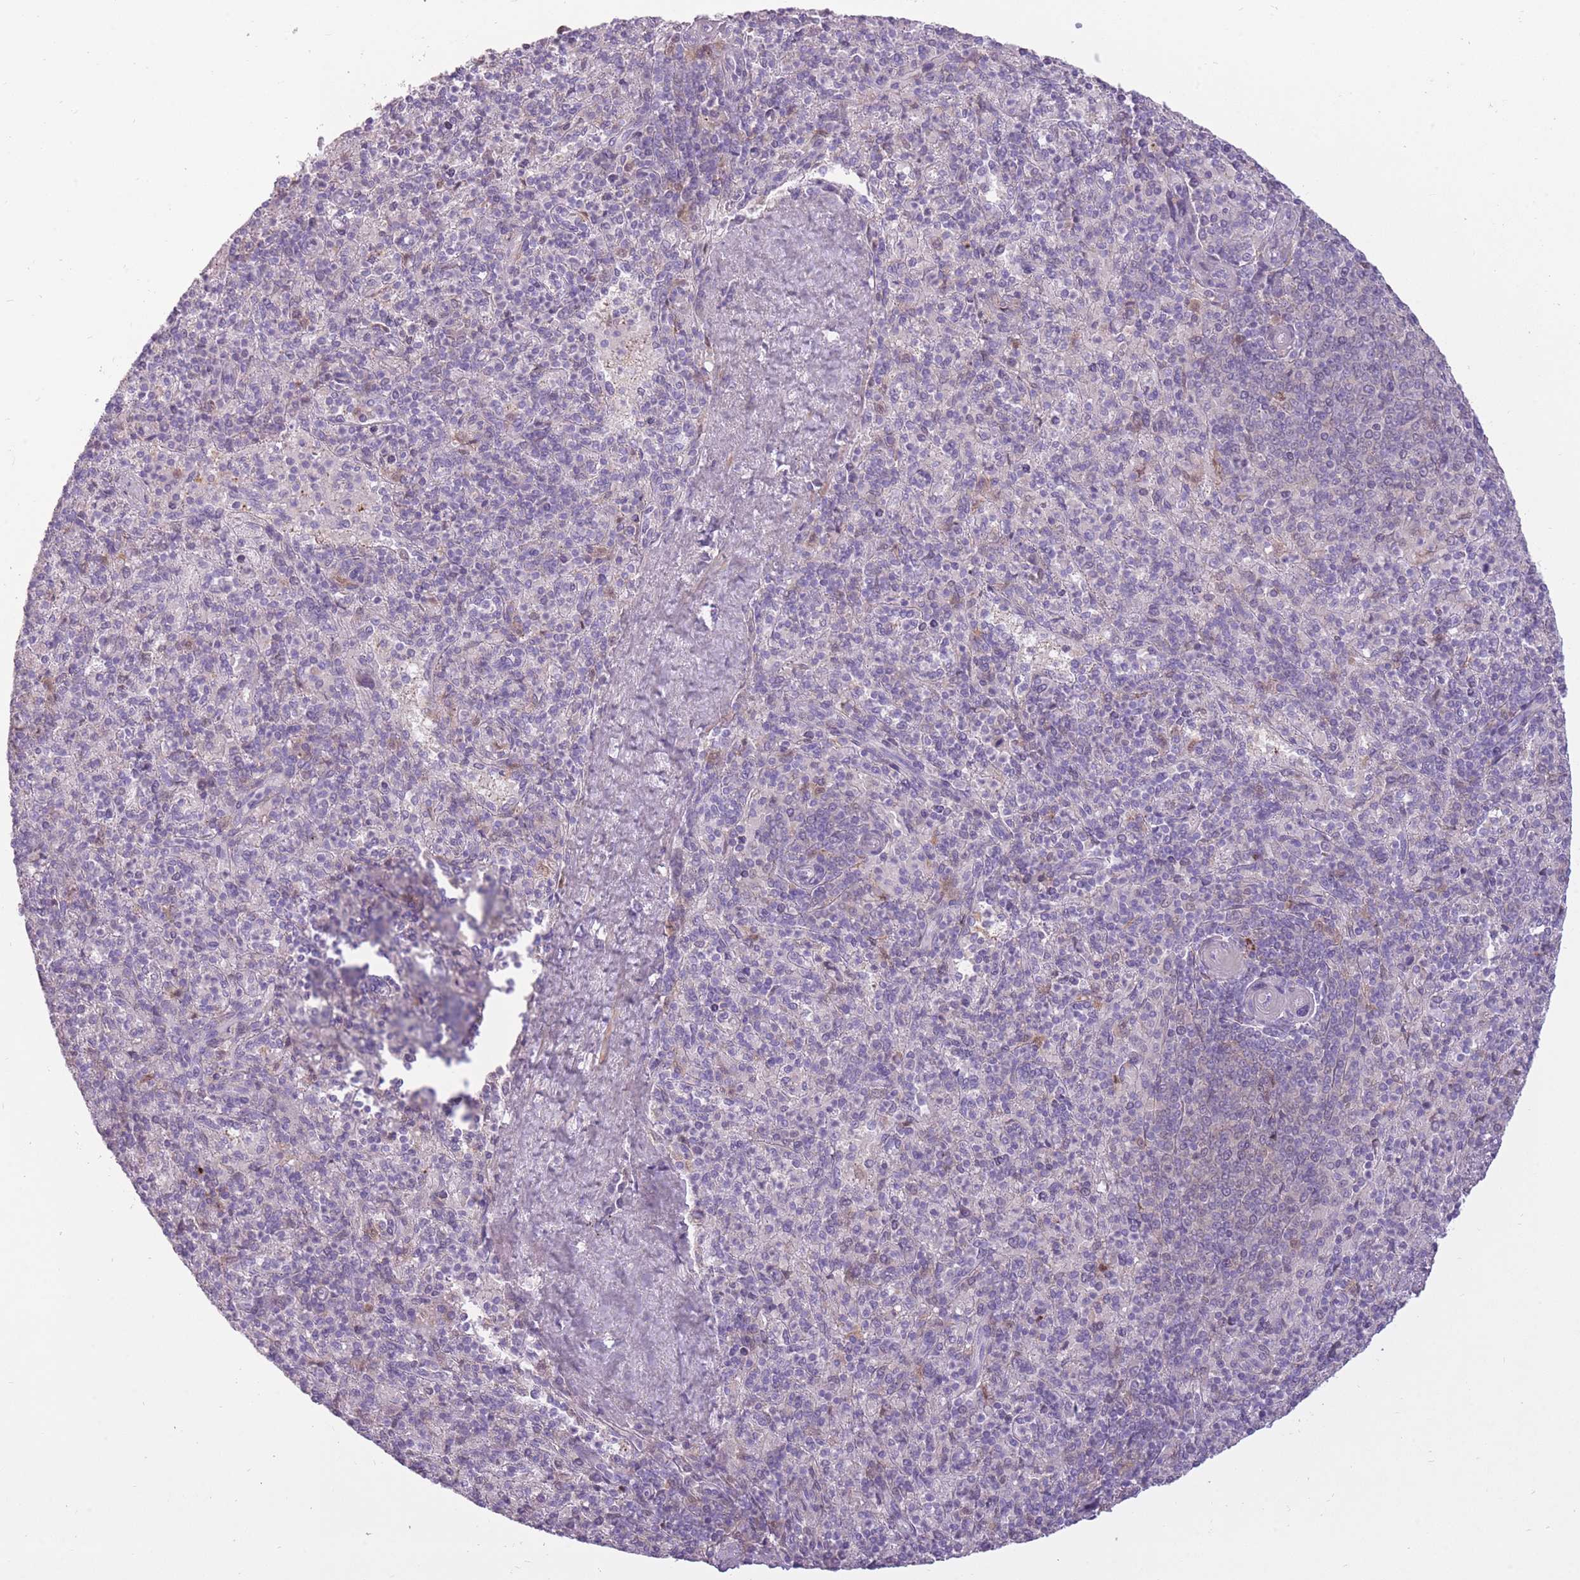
{"staining": {"intensity": "negative", "quantity": "none", "location": "none"}, "tissue": "spleen", "cell_type": "Cells in red pulp", "image_type": "normal", "snomed": [{"axis": "morphology", "description": "Normal tissue, NOS"}, {"axis": "topography", "description": "Spleen"}], "caption": "Image shows no significant protein positivity in cells in red pulp of normal spleen. (IHC, brightfield microscopy, high magnification).", "gene": "LGALS9B", "patient": {"sex": "male", "age": 82}}